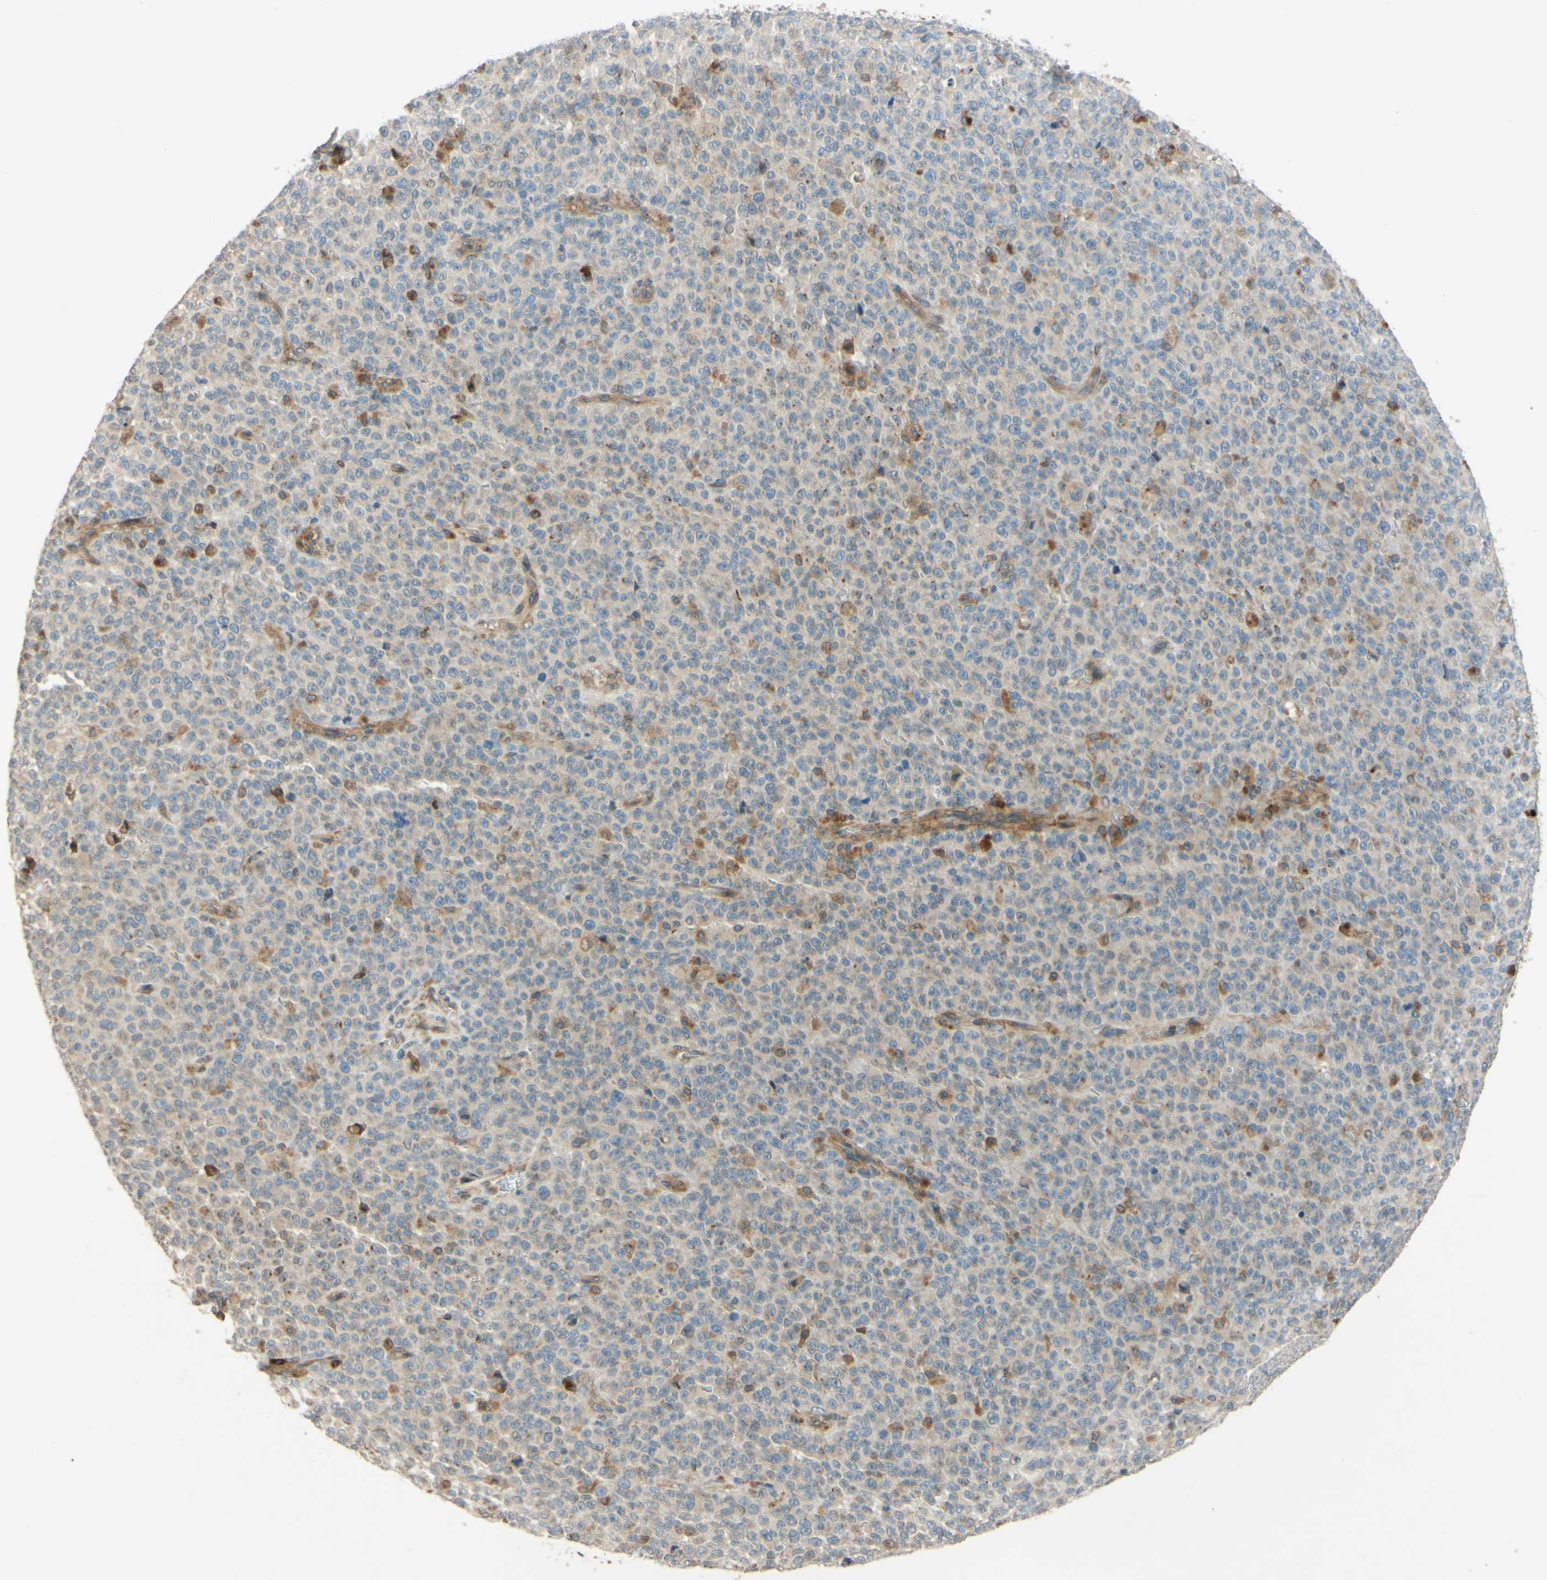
{"staining": {"intensity": "weak", "quantity": ">75%", "location": "cytoplasmic/membranous"}, "tissue": "melanoma", "cell_type": "Tumor cells", "image_type": "cancer", "snomed": [{"axis": "morphology", "description": "Malignant melanoma, NOS"}, {"axis": "topography", "description": "Skin"}], "caption": "Human melanoma stained with a protein marker displays weak staining in tumor cells.", "gene": "PTPRU", "patient": {"sex": "female", "age": 82}}